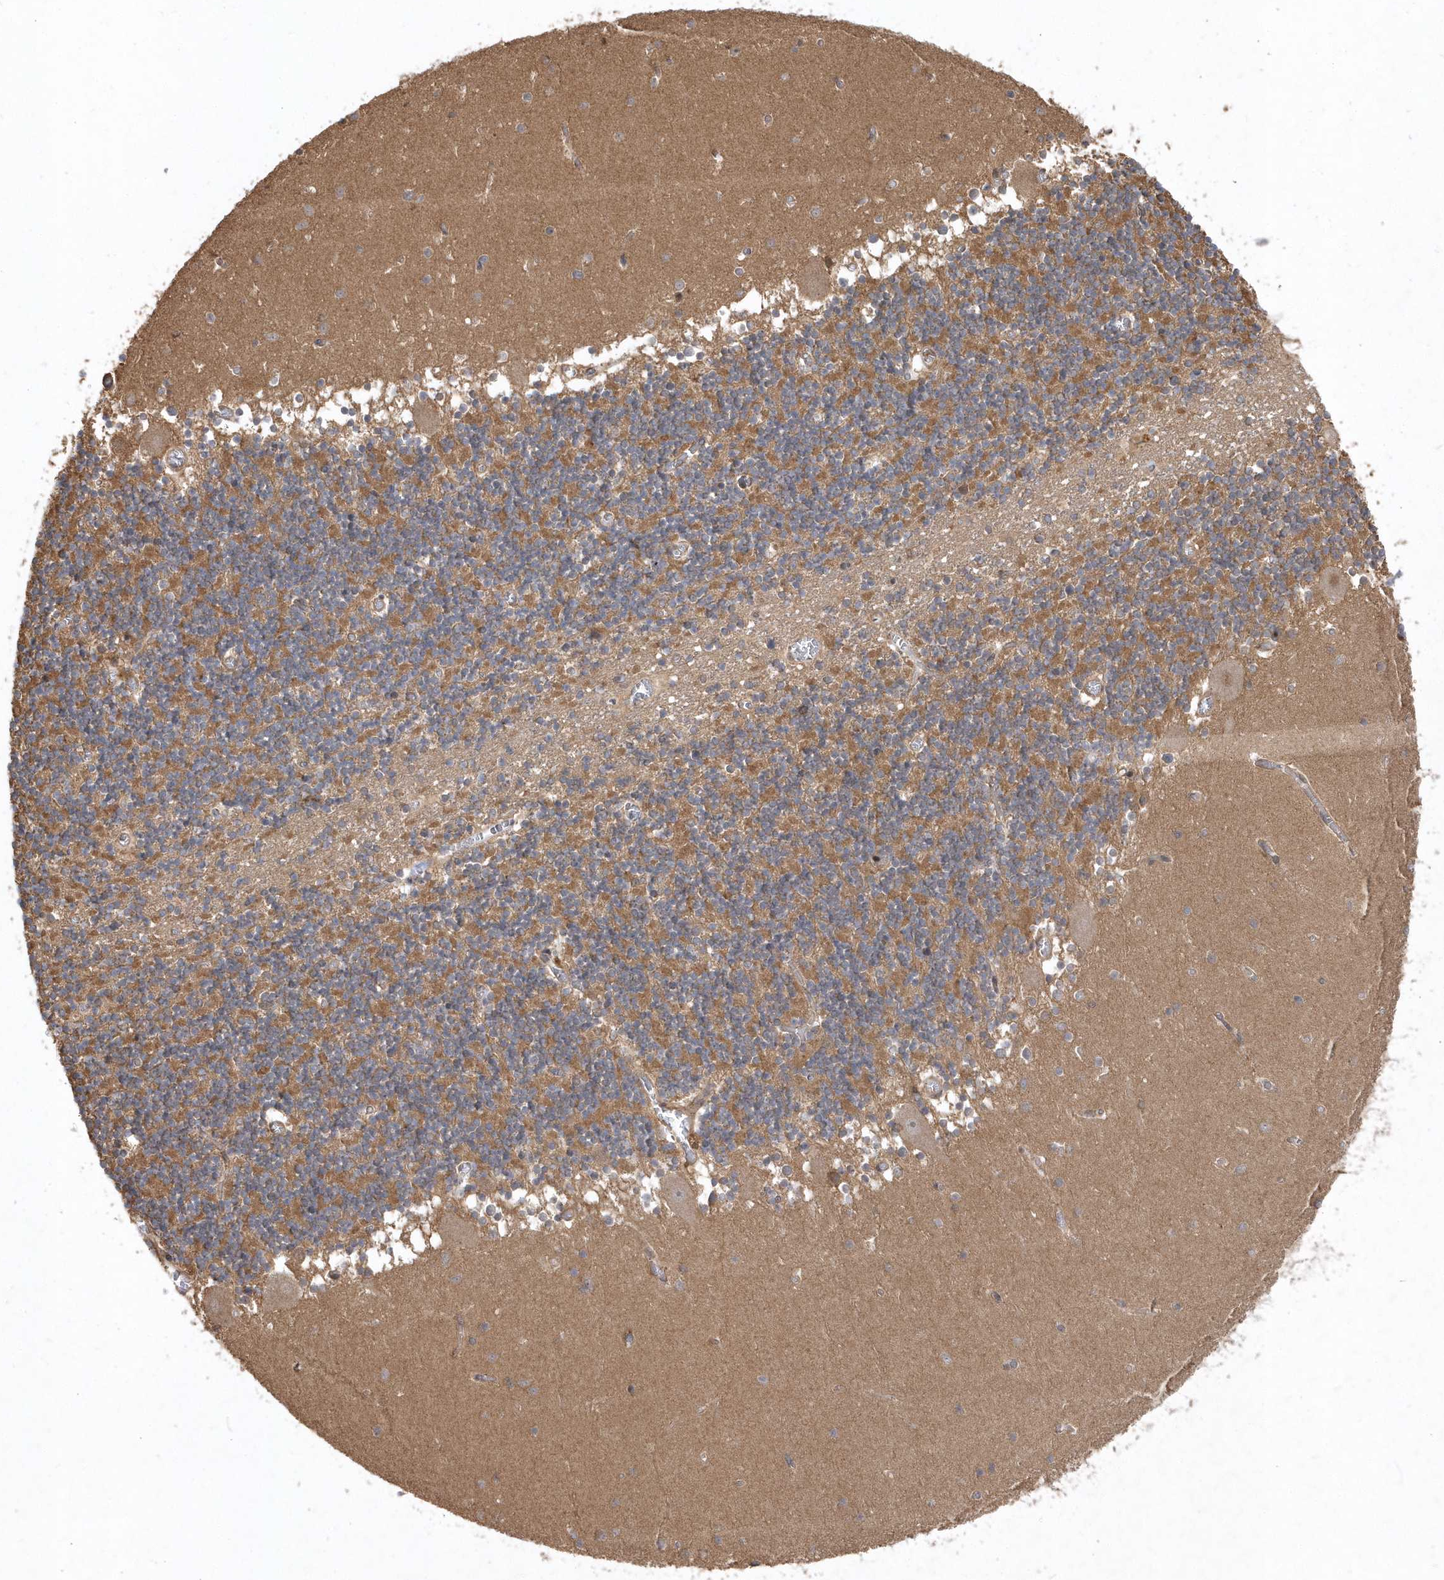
{"staining": {"intensity": "moderate", "quantity": ">75%", "location": "cytoplasmic/membranous"}, "tissue": "cerebellum", "cell_type": "Cells in granular layer", "image_type": "normal", "snomed": [{"axis": "morphology", "description": "Normal tissue, NOS"}, {"axis": "topography", "description": "Cerebellum"}], "caption": "Unremarkable cerebellum was stained to show a protein in brown. There is medium levels of moderate cytoplasmic/membranous positivity in approximately >75% of cells in granular layer.", "gene": "GFM2", "patient": {"sex": "female", "age": 28}}